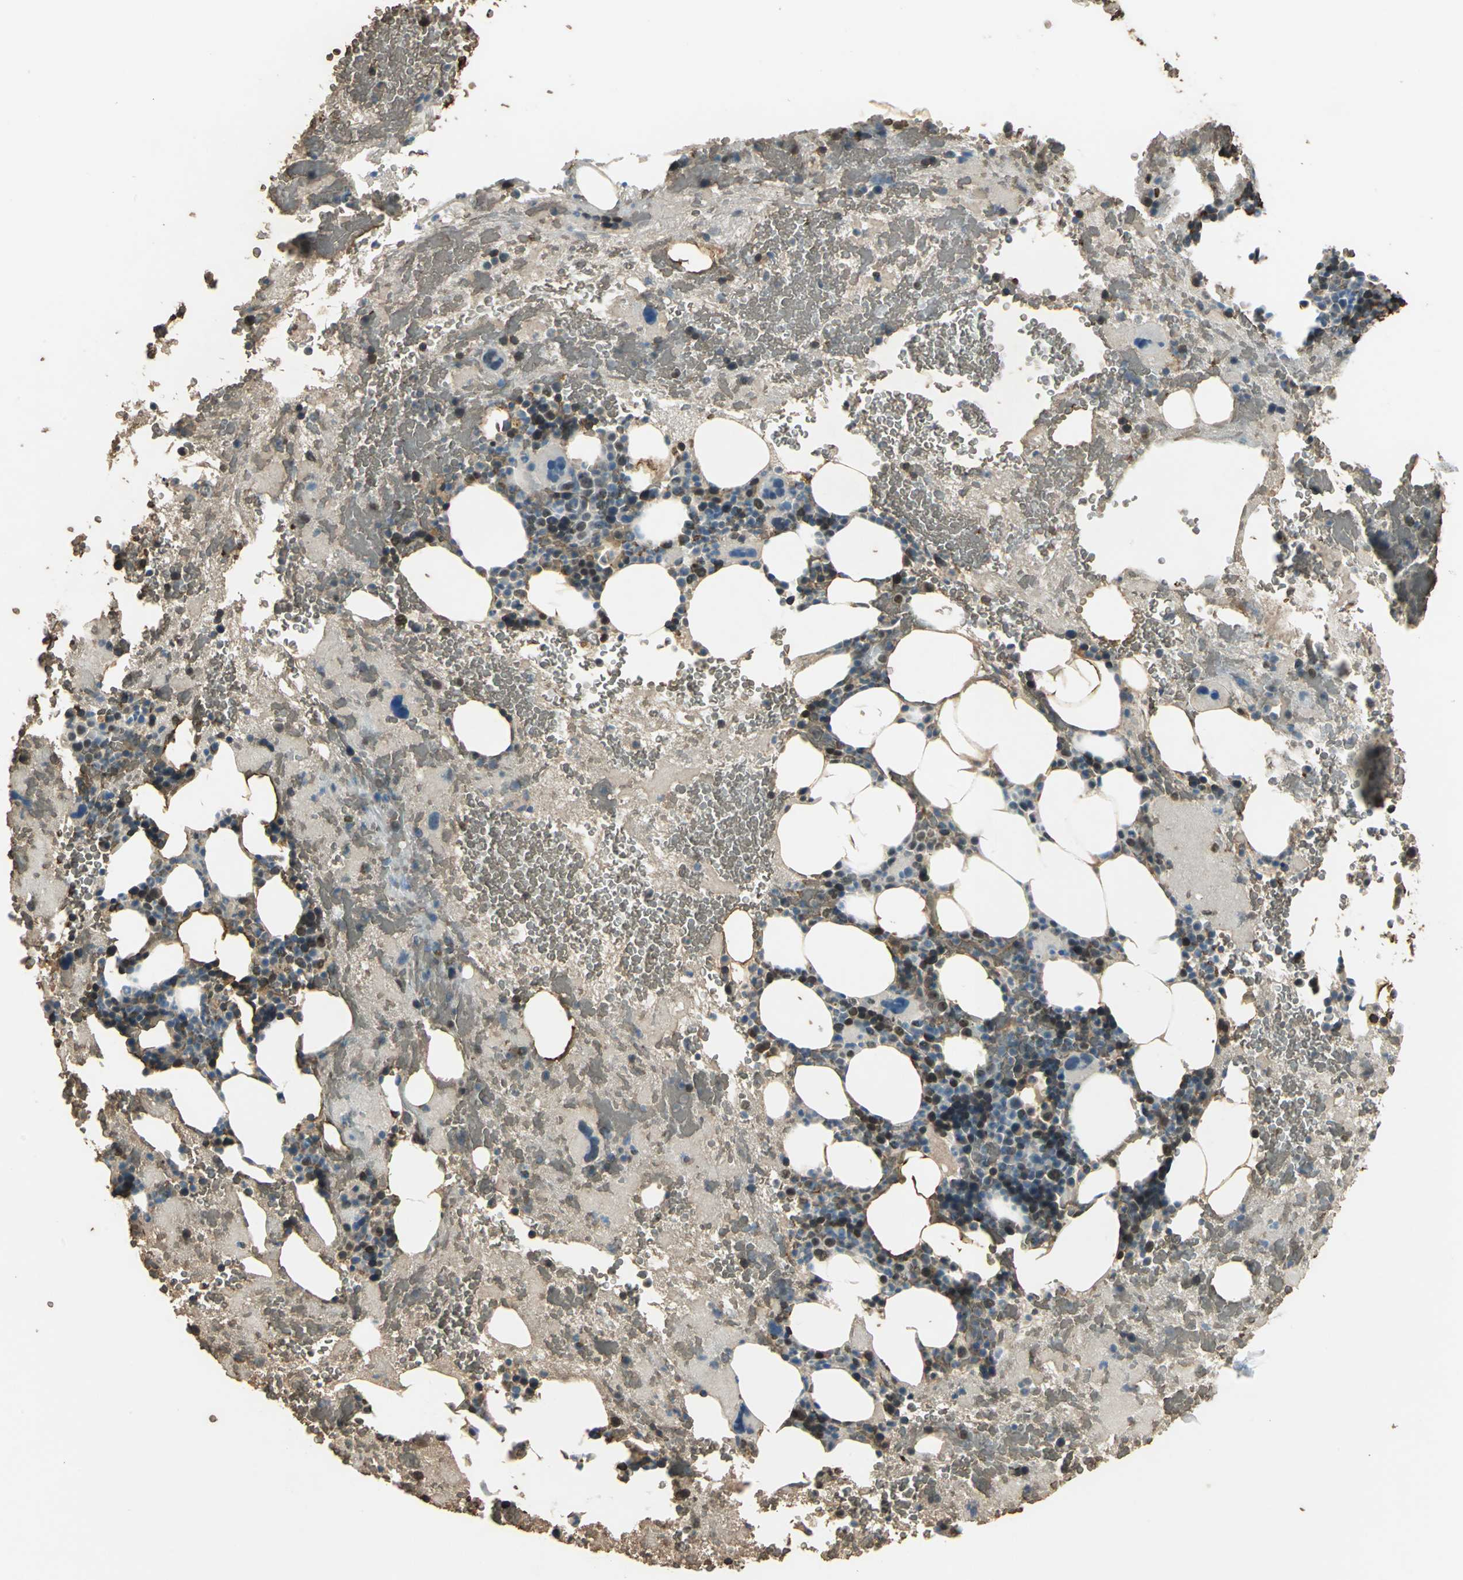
{"staining": {"intensity": "moderate", "quantity": "25%-75%", "location": "cytoplasmic/membranous,nuclear"}, "tissue": "bone marrow", "cell_type": "Hematopoietic cells", "image_type": "normal", "snomed": [{"axis": "morphology", "description": "Normal tissue, NOS"}, {"axis": "topography", "description": "Bone marrow"}], "caption": "A high-resolution image shows immunohistochemistry staining of normal bone marrow, which displays moderate cytoplasmic/membranous,nuclear positivity in about 25%-75% of hematopoietic cells.", "gene": "DDAH1", "patient": {"sex": "male", "age": 76}}